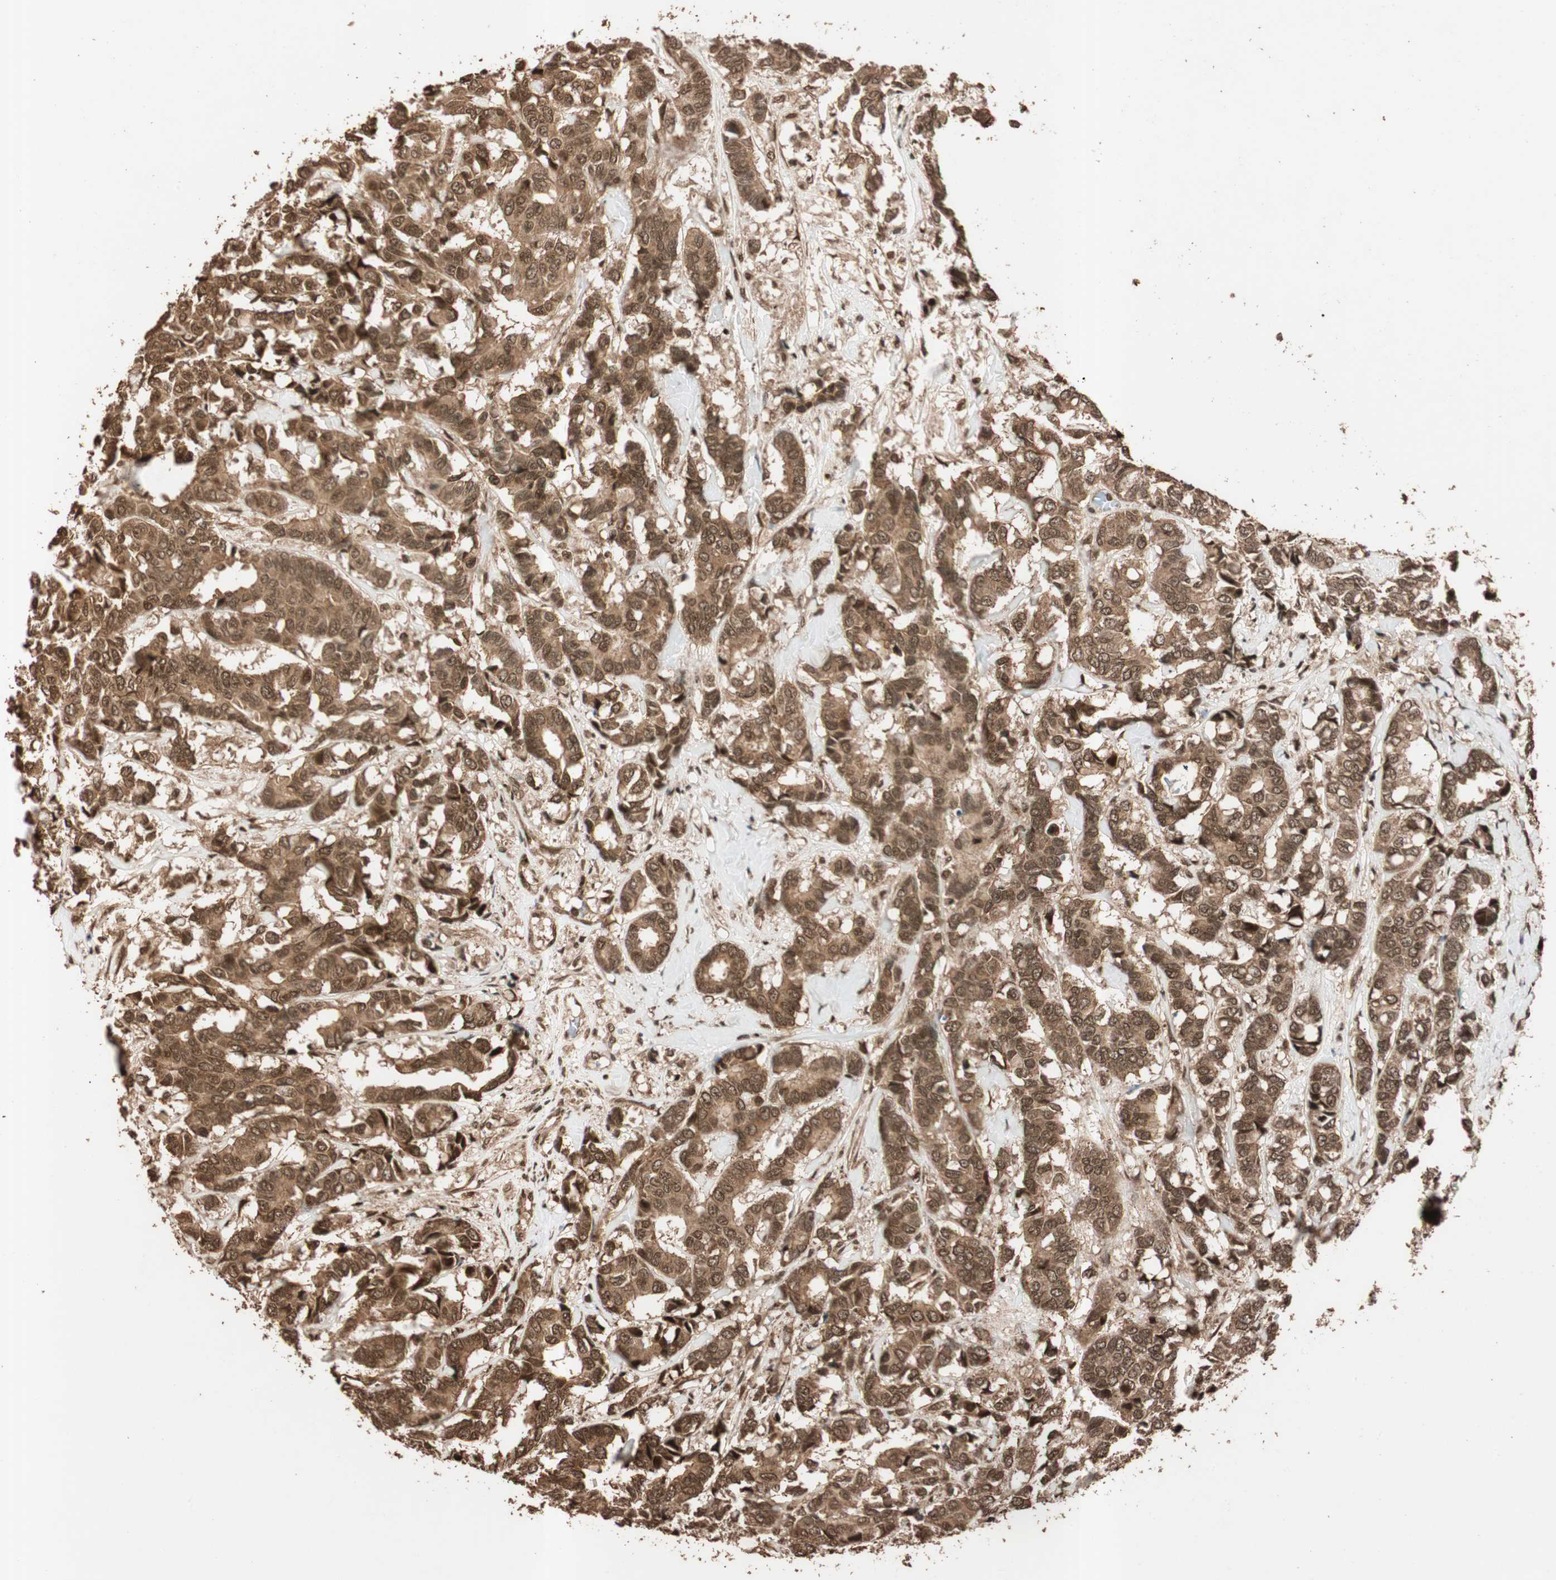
{"staining": {"intensity": "strong", "quantity": ">75%", "location": "cytoplasmic/membranous"}, "tissue": "breast cancer", "cell_type": "Tumor cells", "image_type": "cancer", "snomed": [{"axis": "morphology", "description": "Duct carcinoma"}, {"axis": "topography", "description": "Breast"}], "caption": "DAB immunohistochemical staining of human breast intraductal carcinoma demonstrates strong cytoplasmic/membranous protein positivity in about >75% of tumor cells.", "gene": "ALKBH5", "patient": {"sex": "female", "age": 87}}